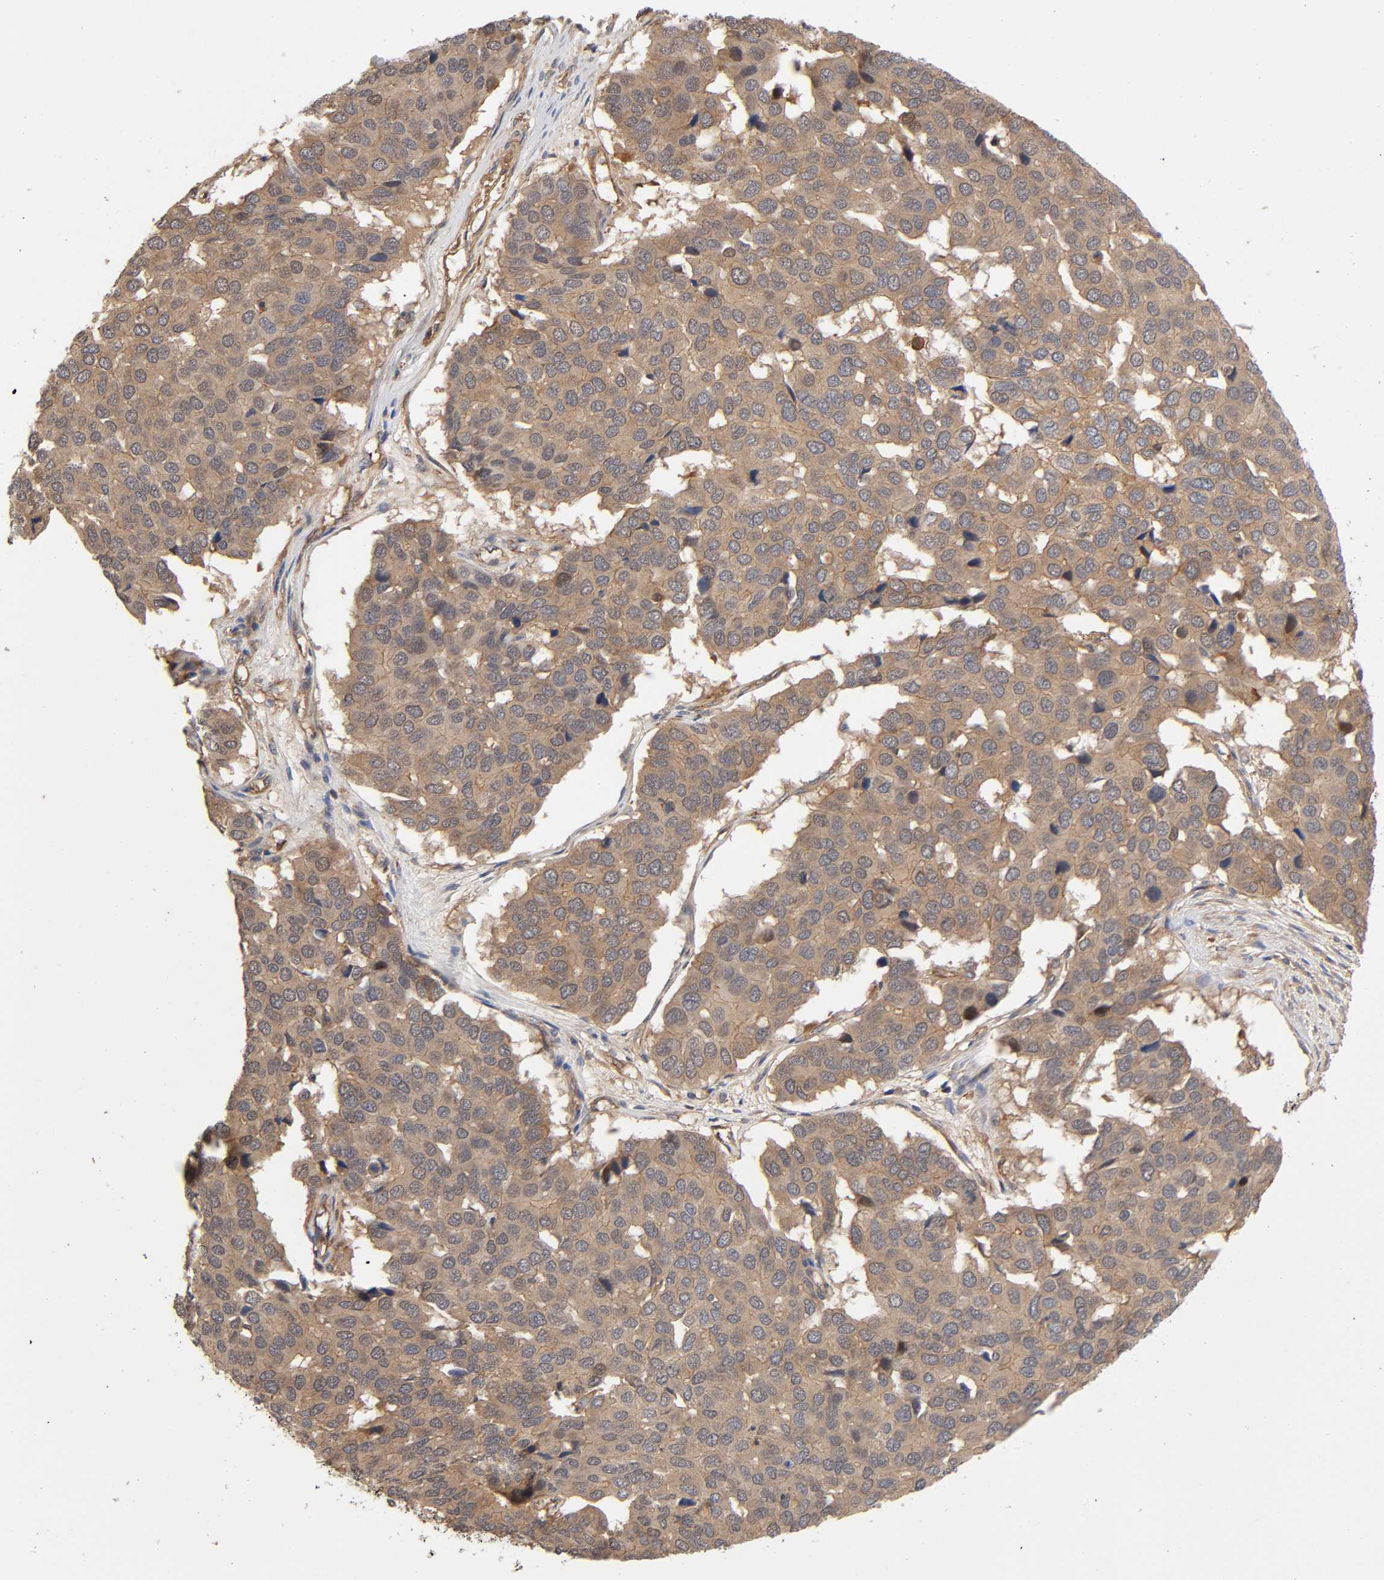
{"staining": {"intensity": "moderate", "quantity": ">75%", "location": "cytoplasmic/membranous"}, "tissue": "pancreatic cancer", "cell_type": "Tumor cells", "image_type": "cancer", "snomed": [{"axis": "morphology", "description": "Adenocarcinoma, NOS"}, {"axis": "topography", "description": "Pancreas"}], "caption": "High-power microscopy captured an immunohistochemistry (IHC) histopathology image of pancreatic adenocarcinoma, revealing moderate cytoplasmic/membranous staining in approximately >75% of tumor cells. The staining is performed using DAB (3,3'-diaminobenzidine) brown chromogen to label protein expression. The nuclei are counter-stained blue using hematoxylin.", "gene": "LAMTOR2", "patient": {"sex": "male", "age": 50}}